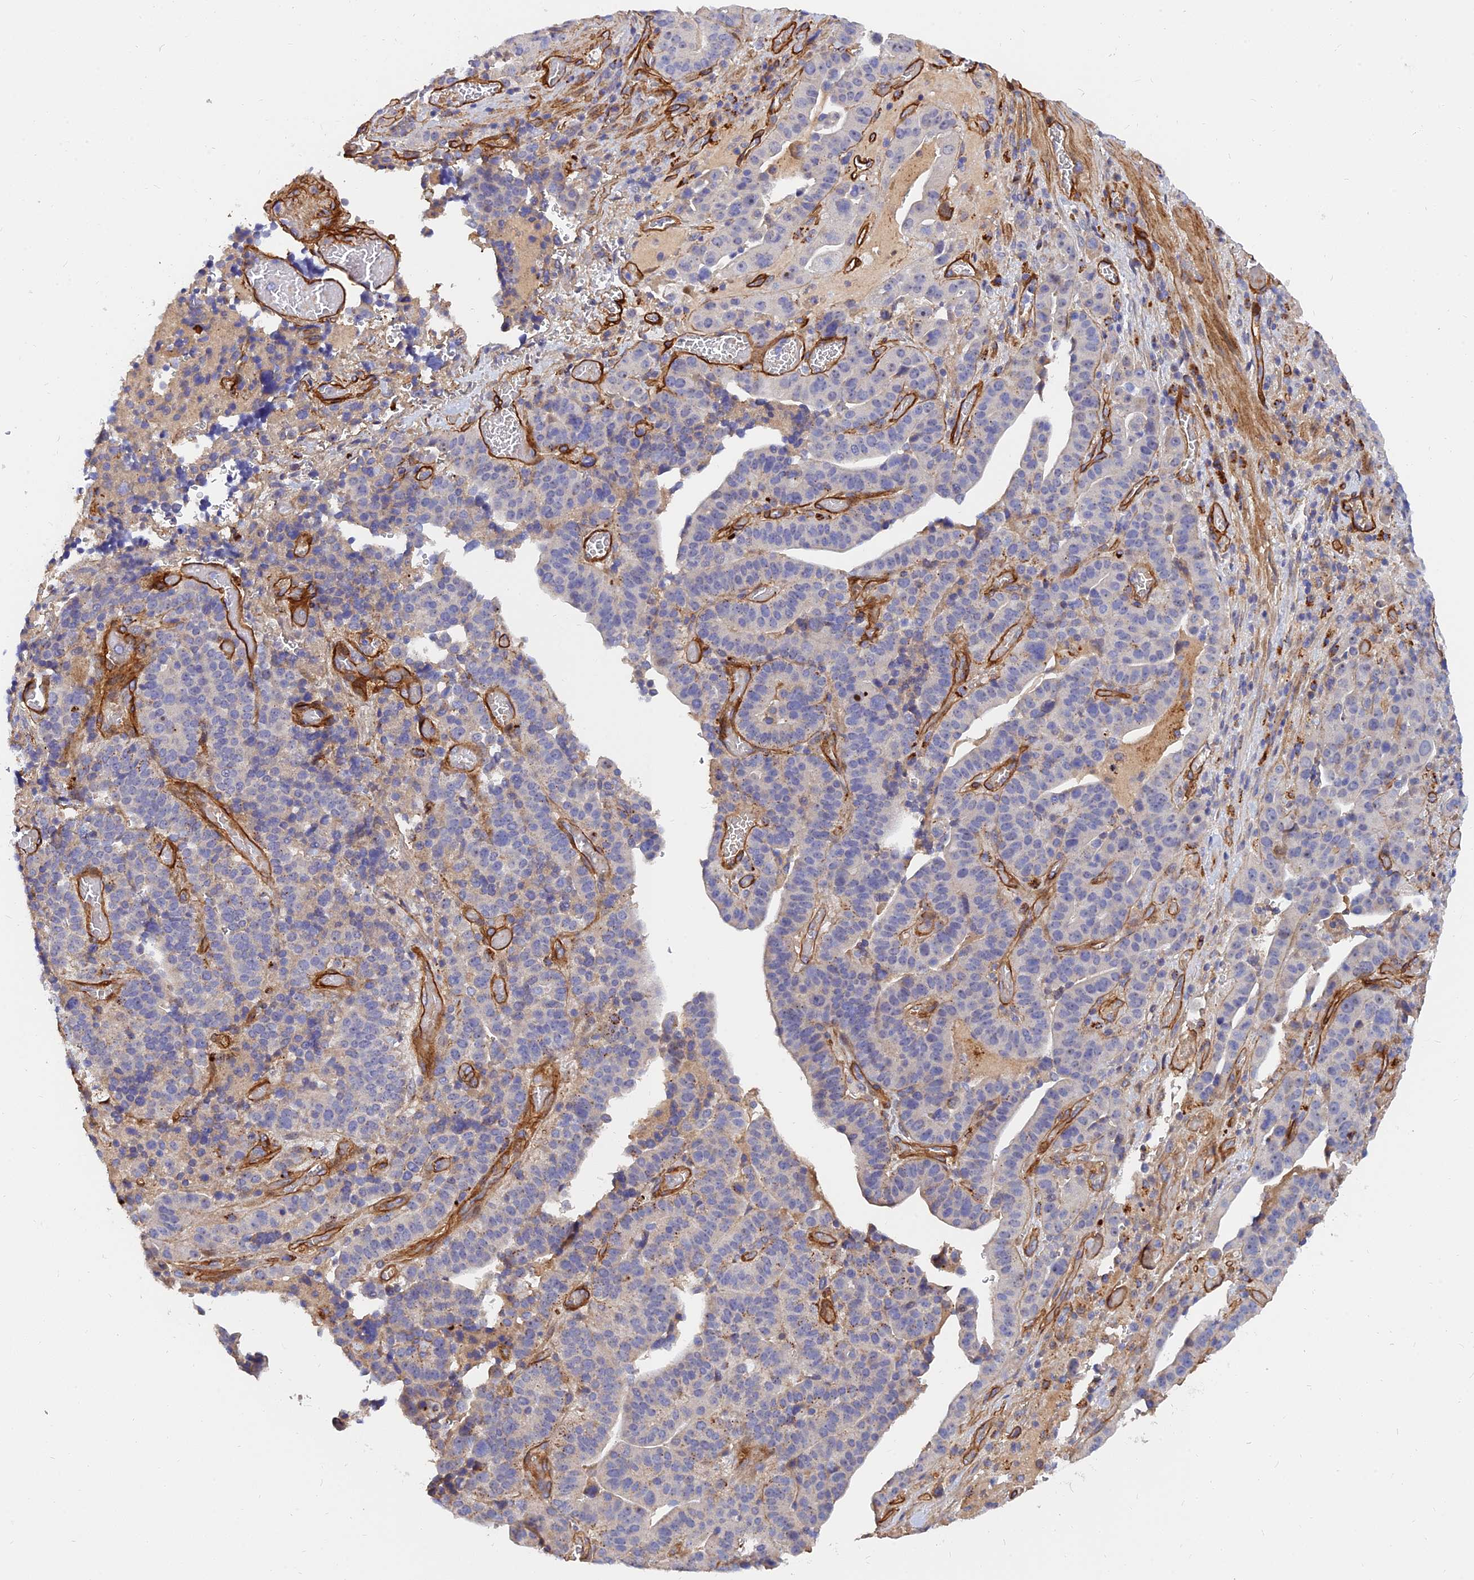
{"staining": {"intensity": "negative", "quantity": "none", "location": "none"}, "tissue": "stomach cancer", "cell_type": "Tumor cells", "image_type": "cancer", "snomed": [{"axis": "morphology", "description": "Adenocarcinoma, NOS"}, {"axis": "topography", "description": "Stomach"}], "caption": "Immunohistochemistry (IHC) of human adenocarcinoma (stomach) exhibits no staining in tumor cells.", "gene": "MRPL35", "patient": {"sex": "male", "age": 48}}